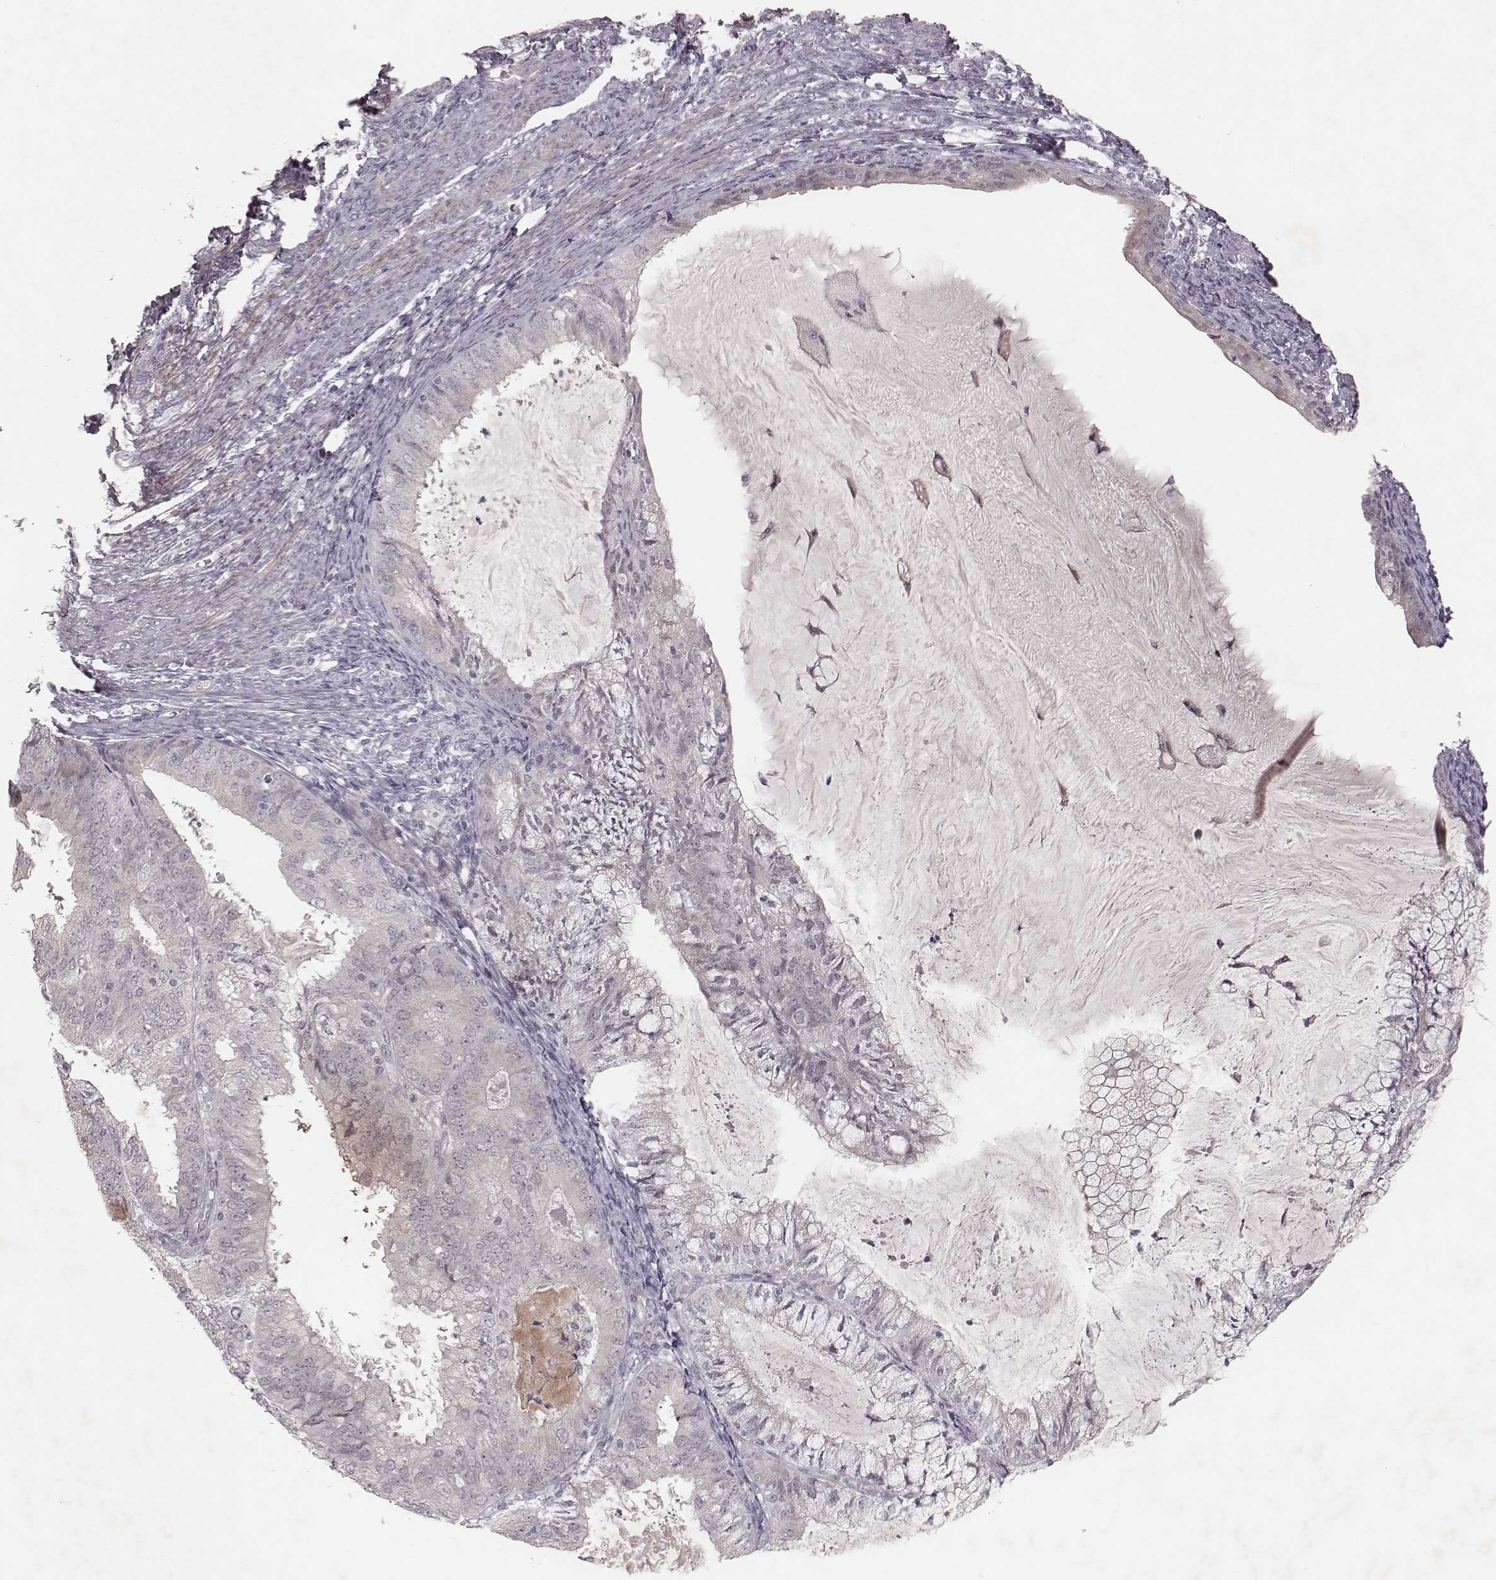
{"staining": {"intensity": "negative", "quantity": "none", "location": "none"}, "tissue": "endometrial cancer", "cell_type": "Tumor cells", "image_type": "cancer", "snomed": [{"axis": "morphology", "description": "Adenocarcinoma, NOS"}, {"axis": "topography", "description": "Endometrium"}], "caption": "Immunohistochemical staining of human endometrial cancer (adenocarcinoma) exhibits no significant expression in tumor cells.", "gene": "FAM13B", "patient": {"sex": "female", "age": 57}}